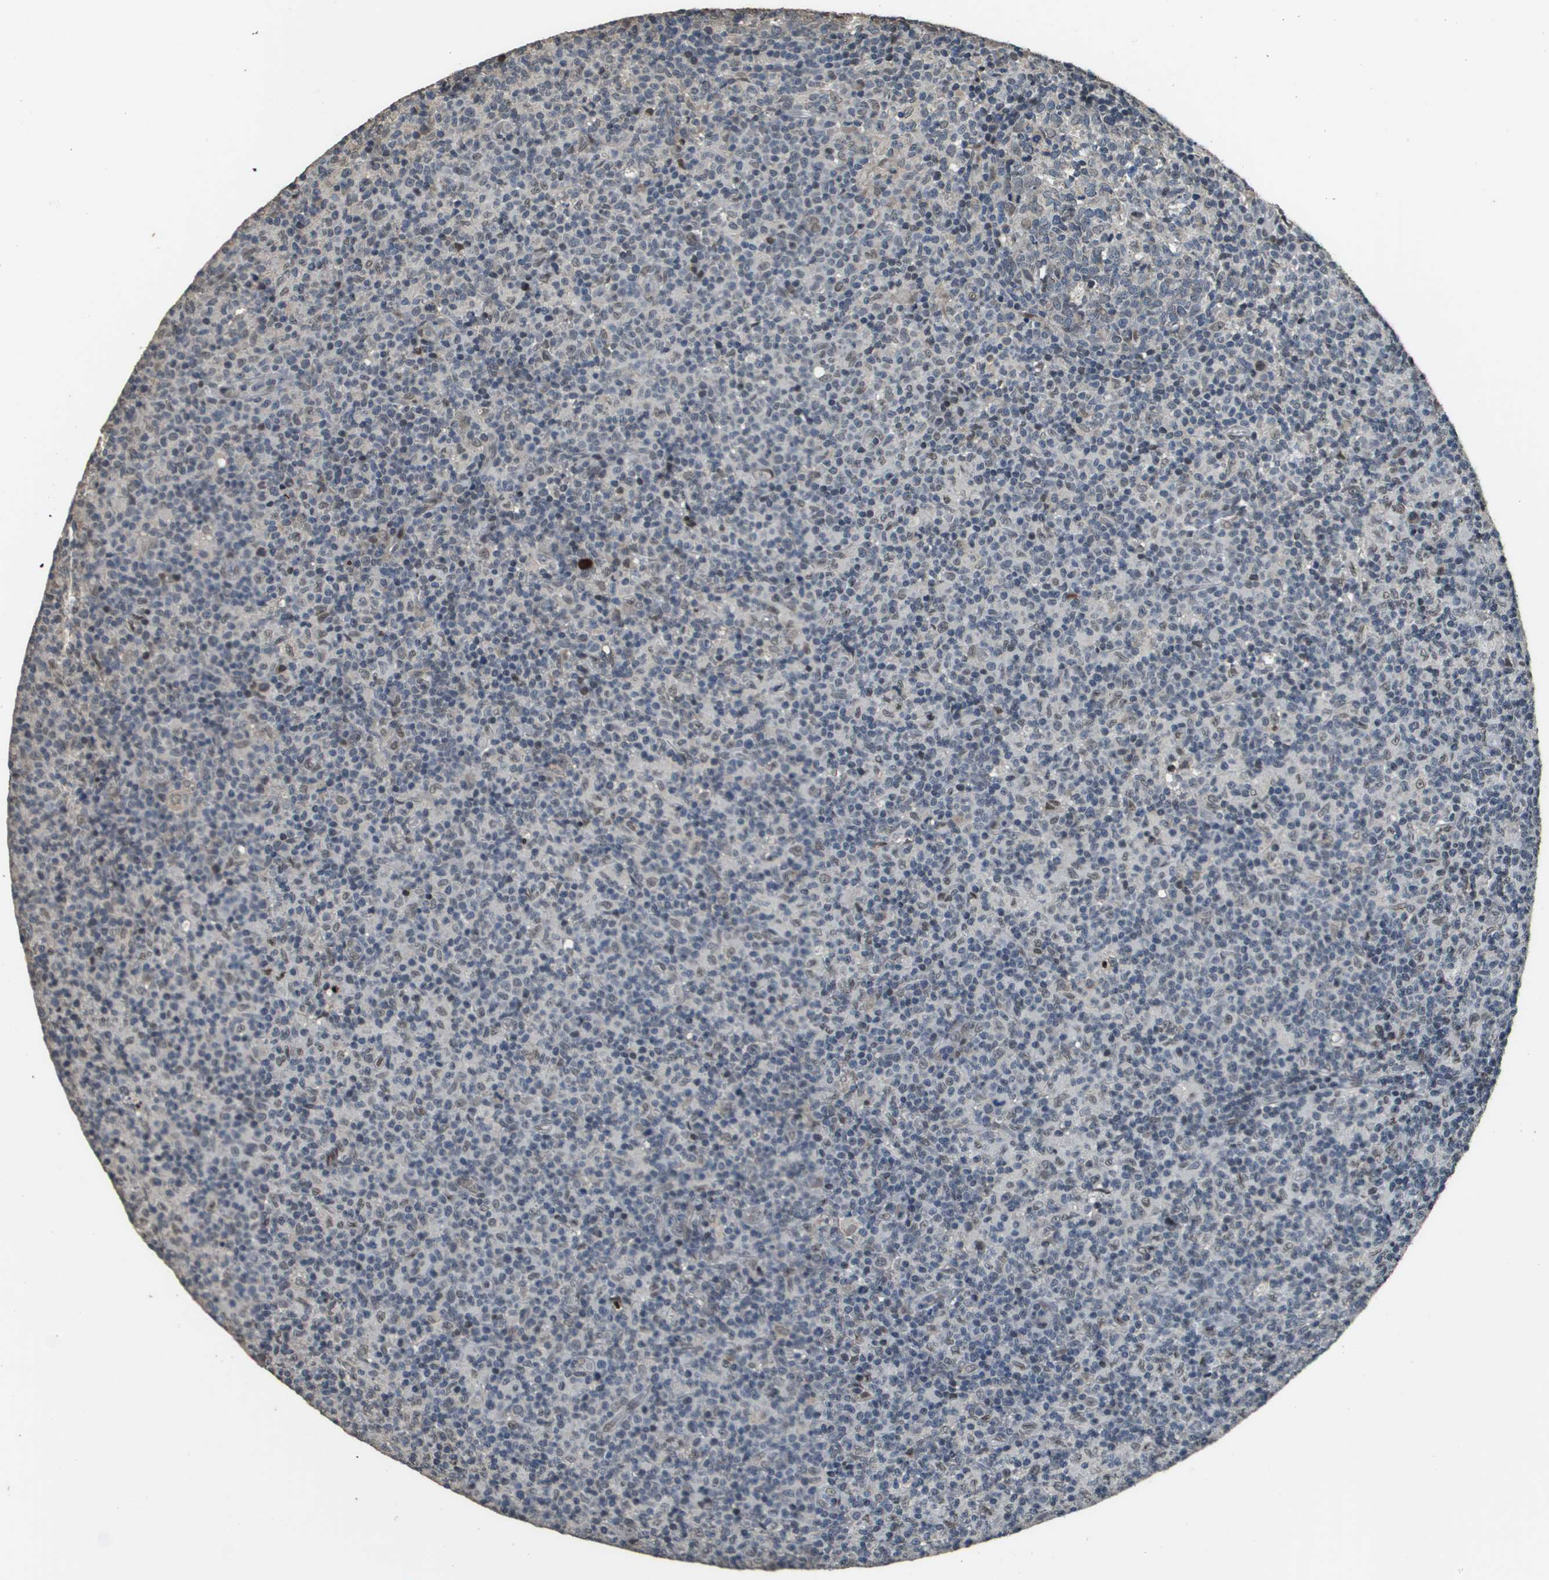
{"staining": {"intensity": "weak", "quantity": "<25%", "location": "nuclear"}, "tissue": "lymph node", "cell_type": "Germinal center cells", "image_type": "normal", "snomed": [{"axis": "morphology", "description": "Normal tissue, NOS"}, {"axis": "morphology", "description": "Inflammation, NOS"}, {"axis": "topography", "description": "Lymph node"}], "caption": "Immunohistochemistry (IHC) image of benign human lymph node stained for a protein (brown), which shows no positivity in germinal center cells.", "gene": "FANCC", "patient": {"sex": "male", "age": 55}}